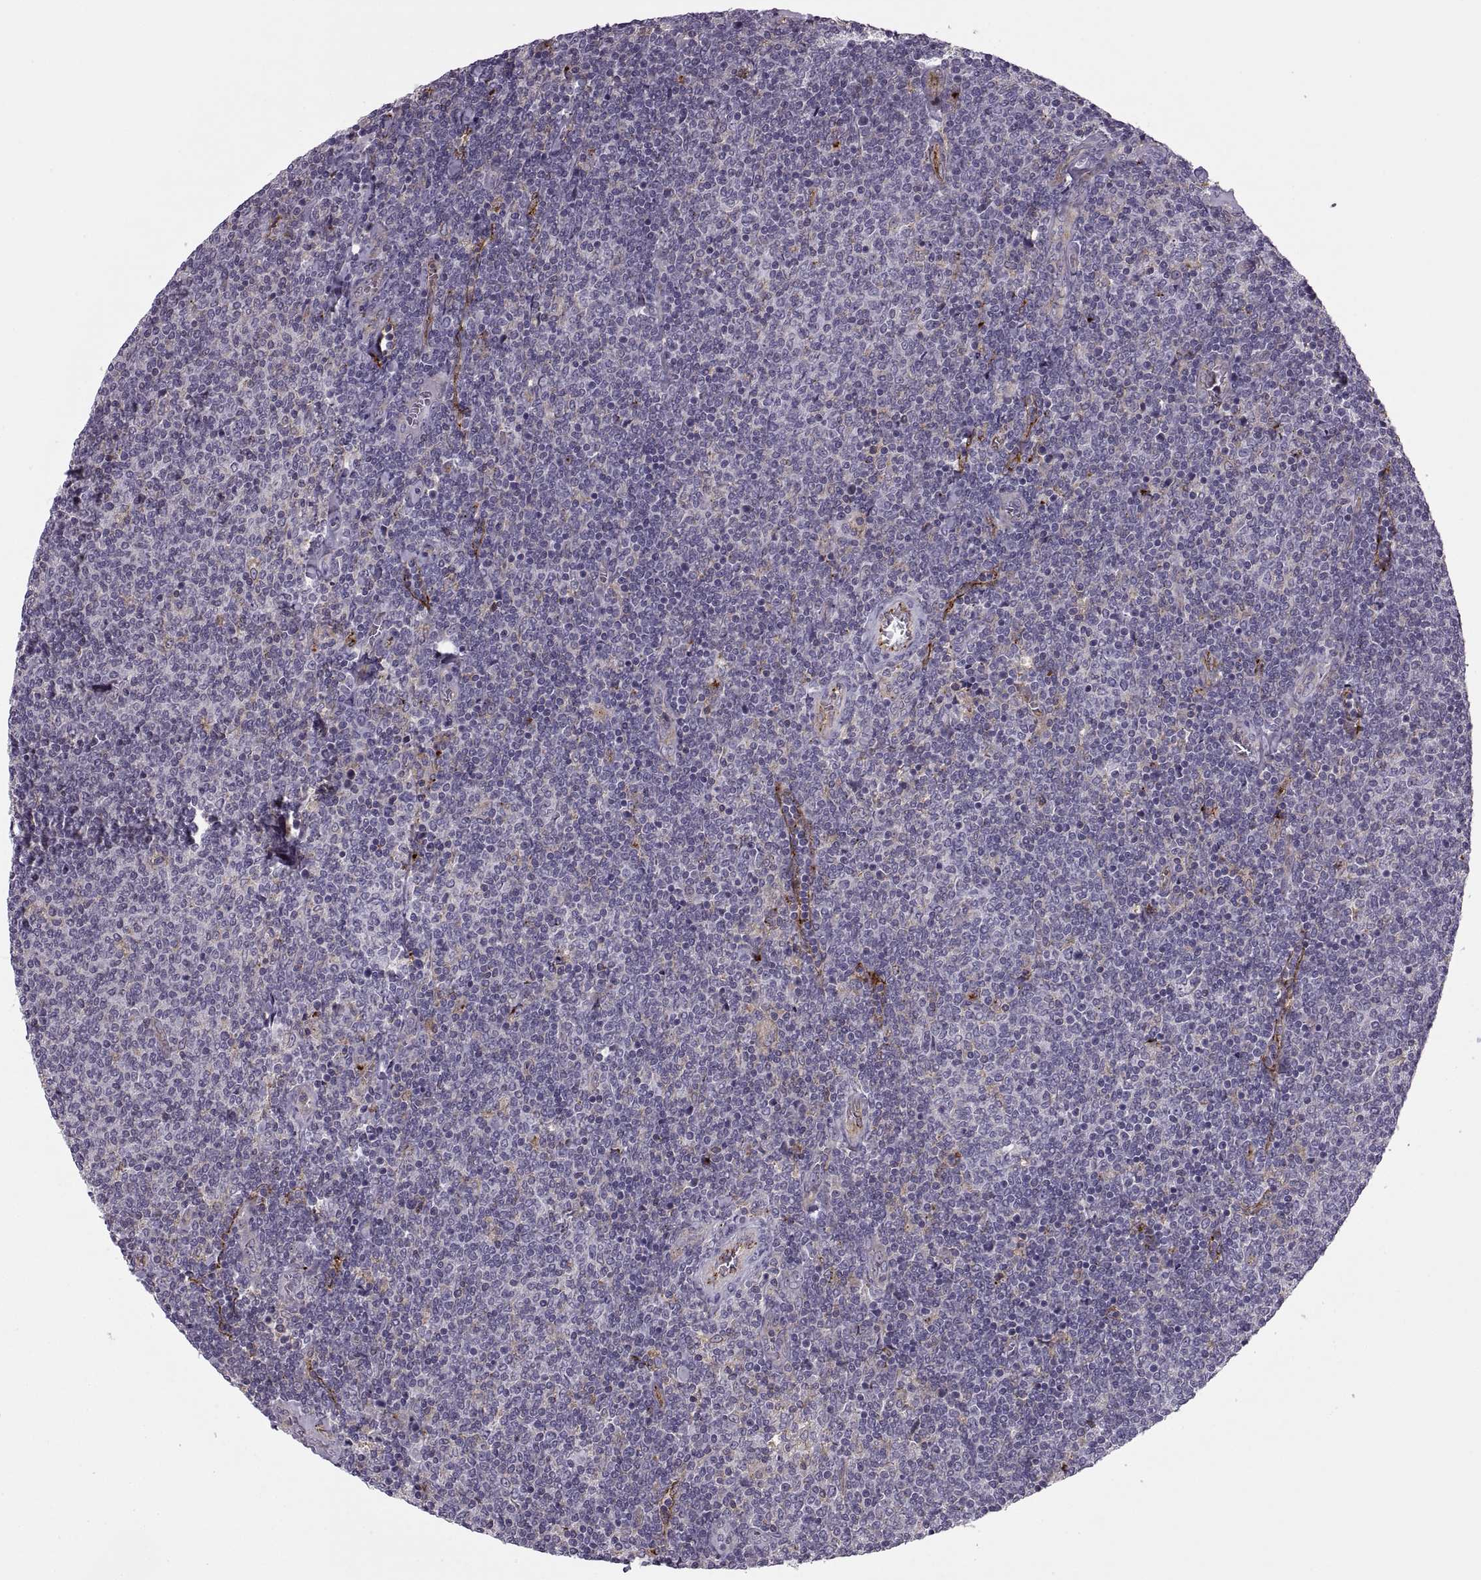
{"staining": {"intensity": "negative", "quantity": "none", "location": "none"}, "tissue": "lymphoma", "cell_type": "Tumor cells", "image_type": "cancer", "snomed": [{"axis": "morphology", "description": "Malignant lymphoma, non-Hodgkin's type, Low grade"}, {"axis": "topography", "description": "Lymph node"}], "caption": "A histopathology image of human lymphoma is negative for staining in tumor cells.", "gene": "RALB", "patient": {"sex": "male", "age": 52}}